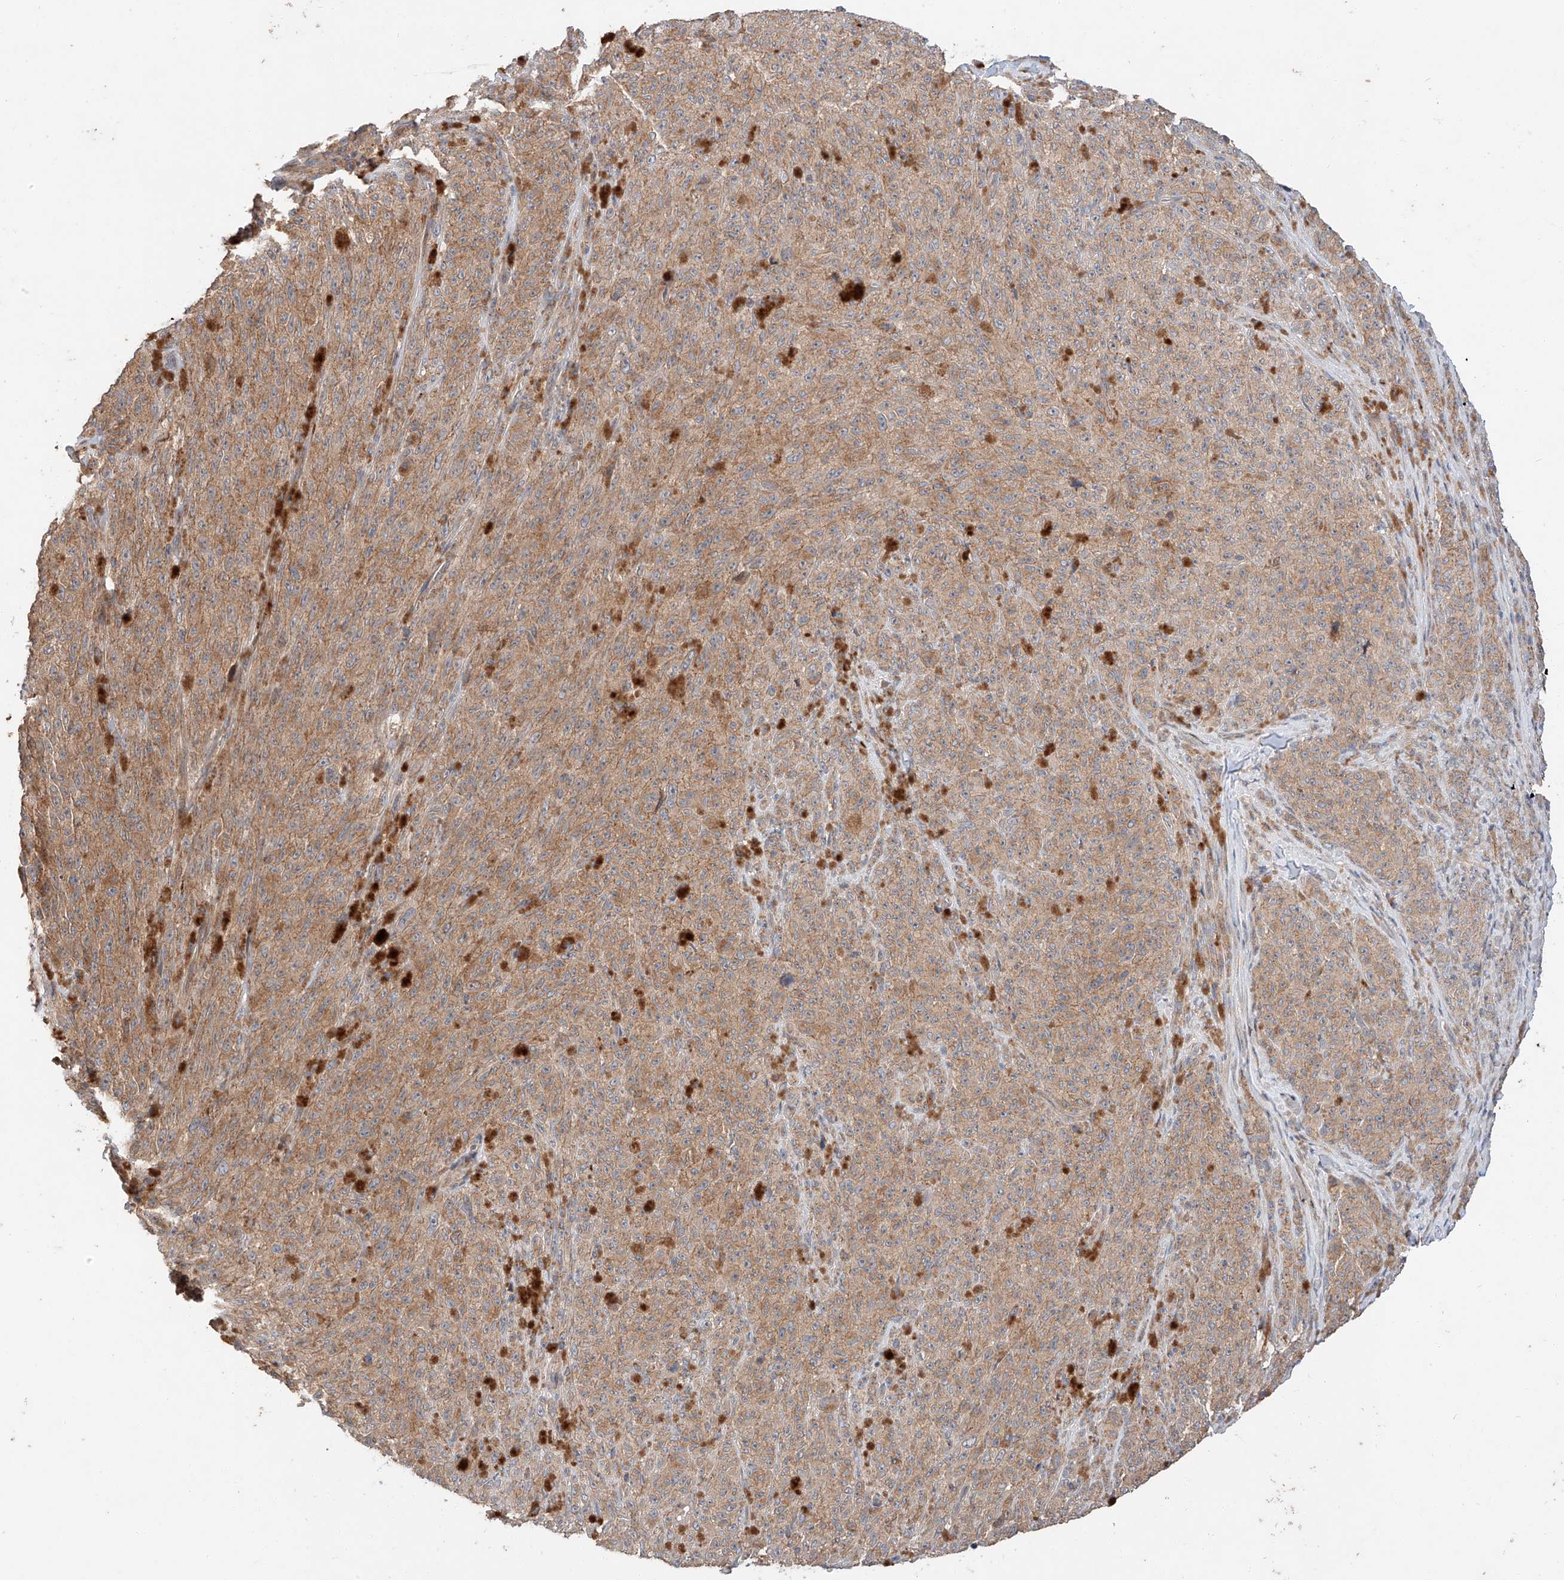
{"staining": {"intensity": "moderate", "quantity": ">75%", "location": "cytoplasmic/membranous"}, "tissue": "melanoma", "cell_type": "Tumor cells", "image_type": "cancer", "snomed": [{"axis": "morphology", "description": "Malignant melanoma, NOS"}, {"axis": "topography", "description": "Skin"}], "caption": "Protein expression analysis of malignant melanoma demonstrates moderate cytoplasmic/membranous staining in about >75% of tumor cells.", "gene": "XPNPEP1", "patient": {"sex": "female", "age": 82}}